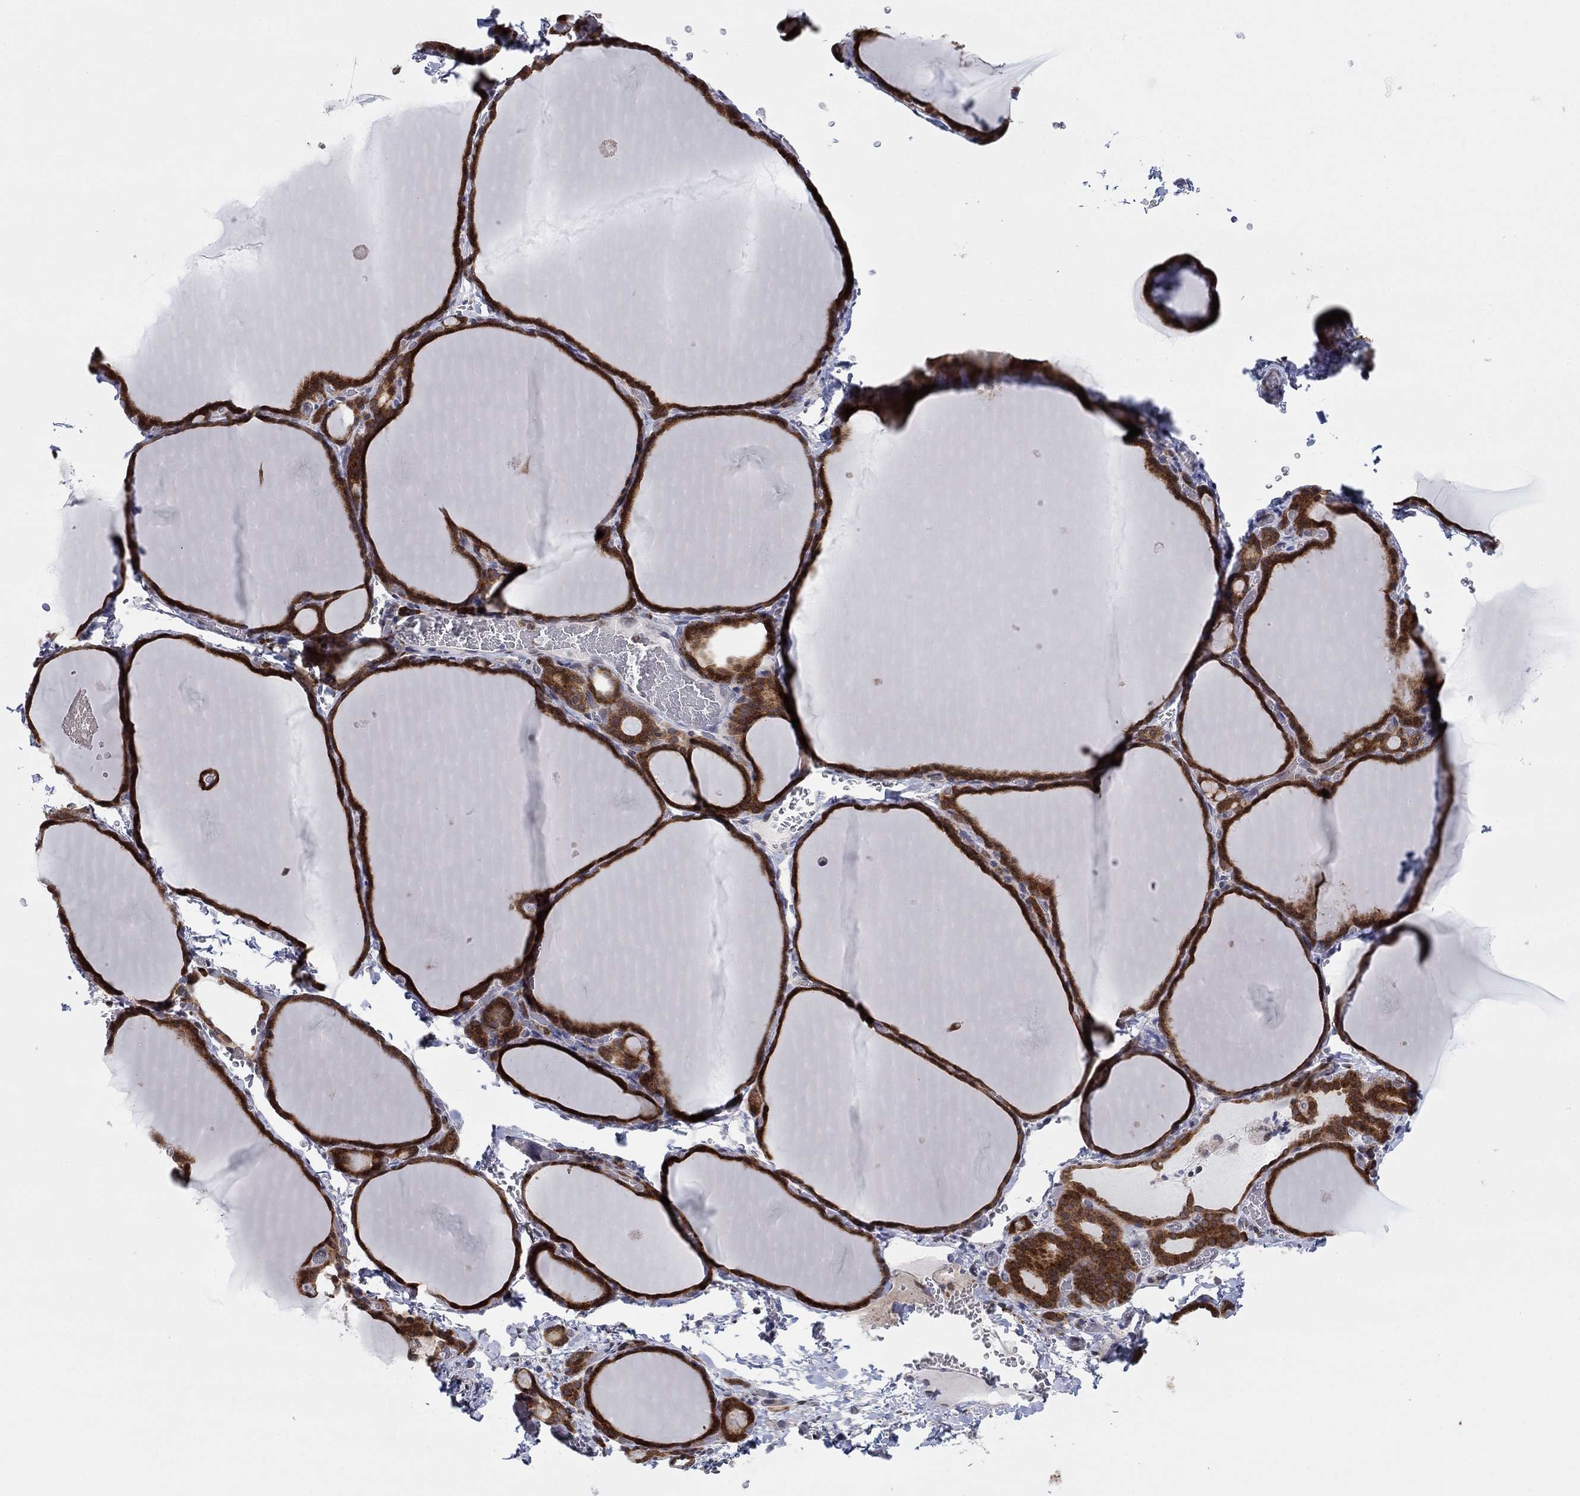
{"staining": {"intensity": "strong", "quantity": ">75%", "location": "cytoplasmic/membranous"}, "tissue": "thyroid gland", "cell_type": "Glandular cells", "image_type": "normal", "snomed": [{"axis": "morphology", "description": "Normal tissue, NOS"}, {"axis": "morphology", "description": "Hyperplasia, NOS"}, {"axis": "topography", "description": "Thyroid gland"}], "caption": "Brown immunohistochemical staining in benign human thyroid gland displays strong cytoplasmic/membranous expression in about >75% of glandular cells.", "gene": "TTC21B", "patient": {"sex": "female", "age": 27}}